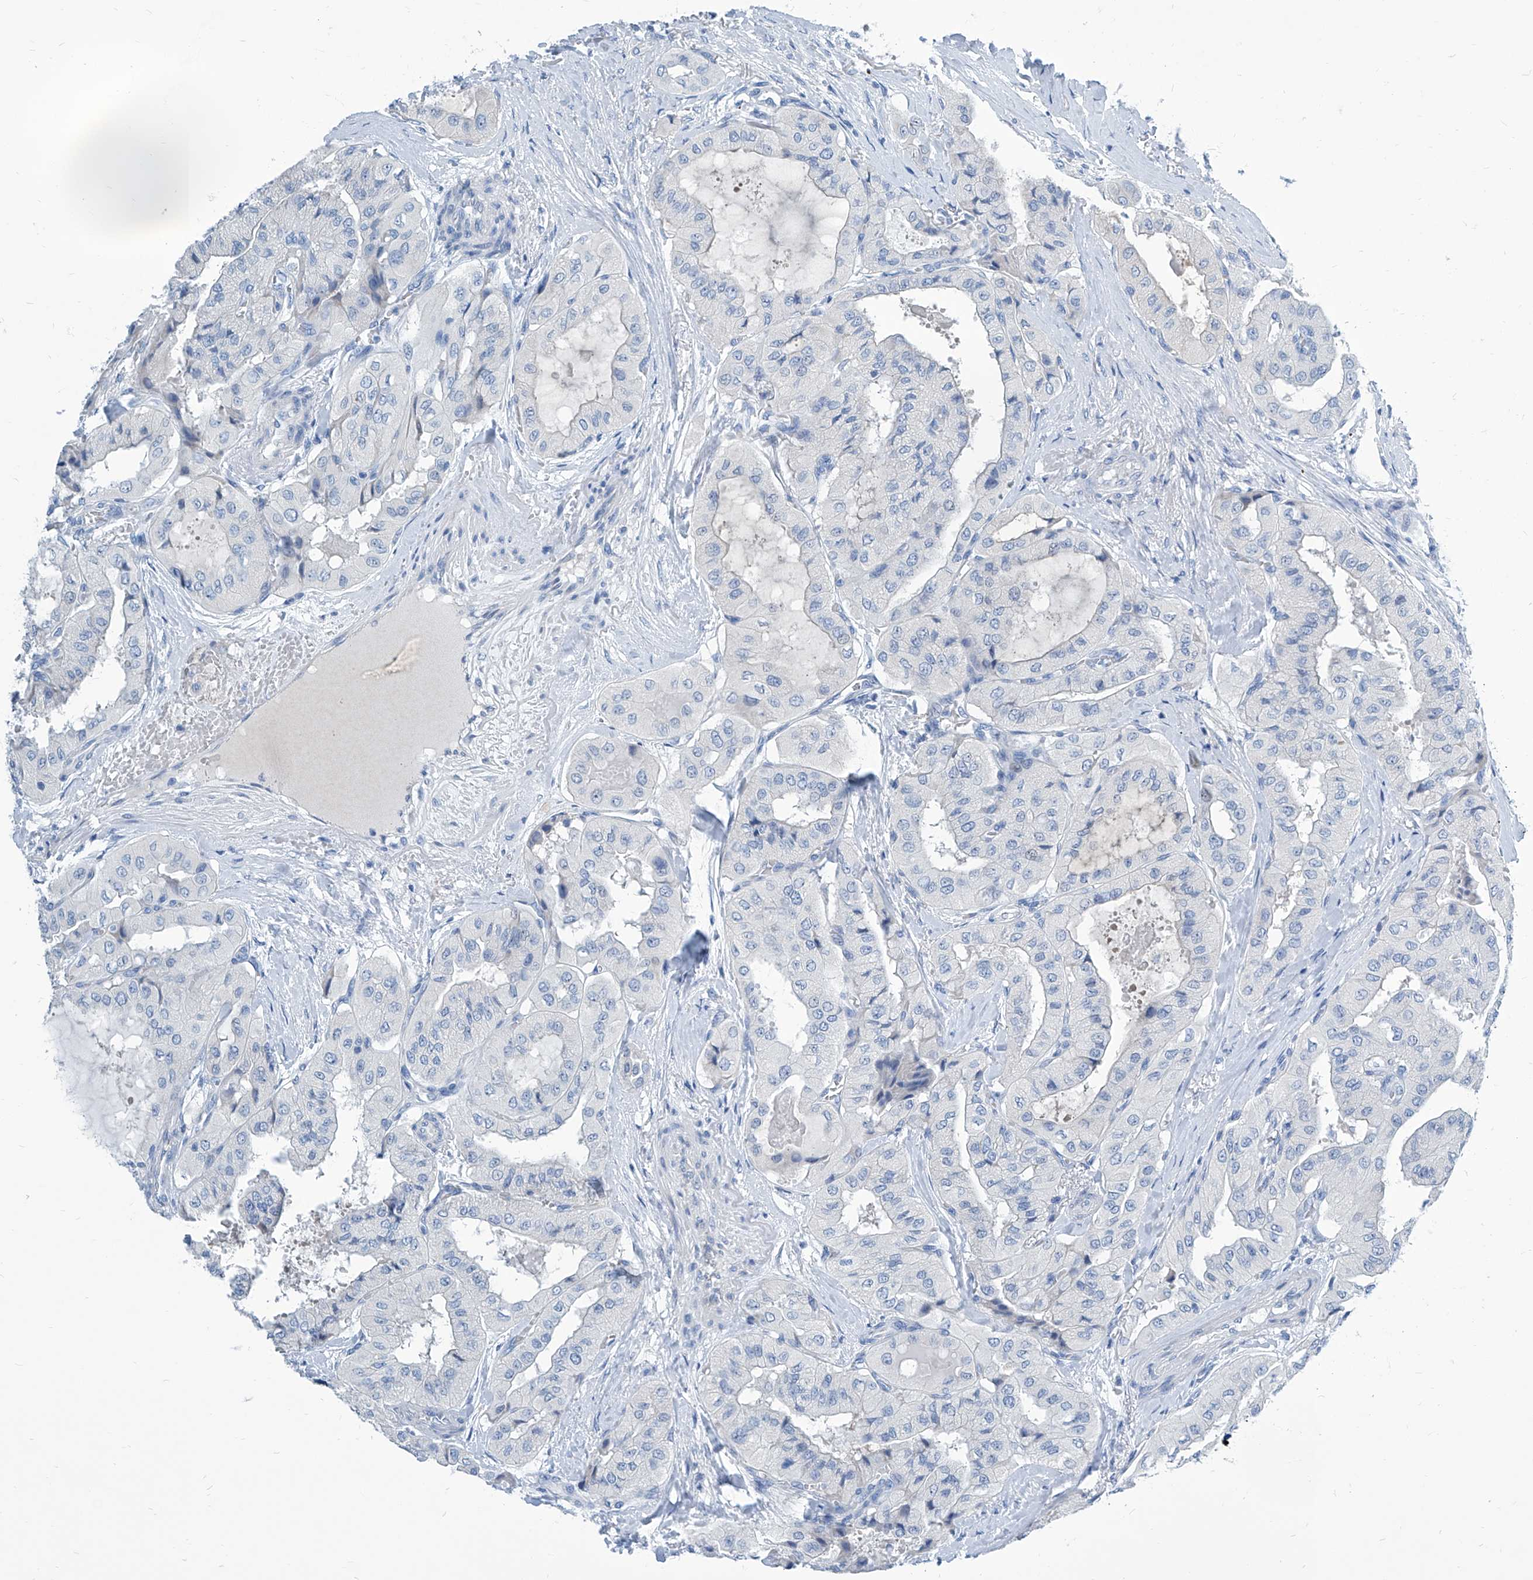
{"staining": {"intensity": "negative", "quantity": "none", "location": "none"}, "tissue": "thyroid cancer", "cell_type": "Tumor cells", "image_type": "cancer", "snomed": [{"axis": "morphology", "description": "Papillary adenocarcinoma, NOS"}, {"axis": "topography", "description": "Thyroid gland"}], "caption": "A high-resolution micrograph shows immunohistochemistry (IHC) staining of papillary adenocarcinoma (thyroid), which demonstrates no significant positivity in tumor cells.", "gene": "ZNF519", "patient": {"sex": "female", "age": 59}}